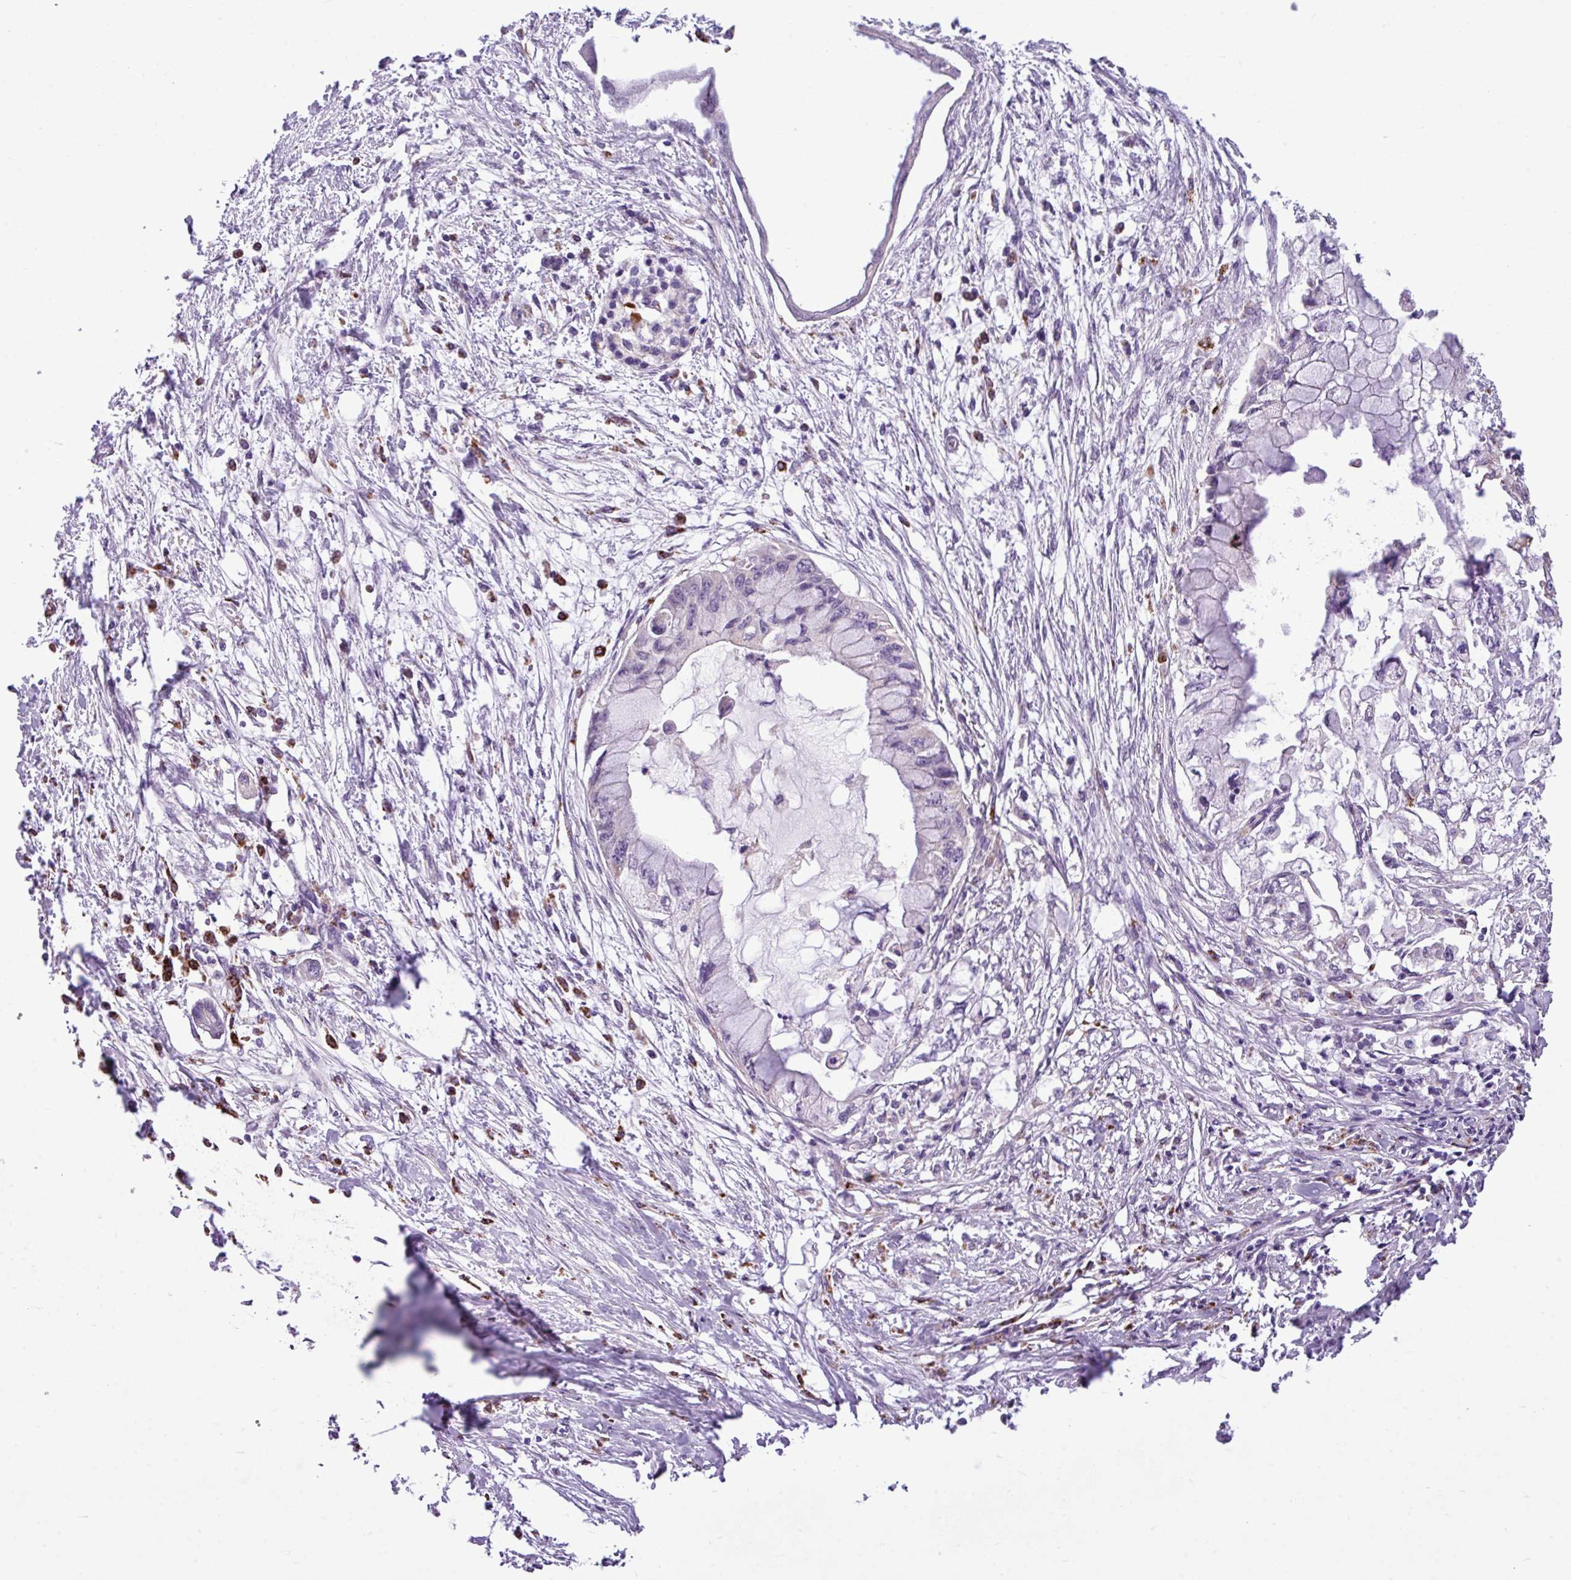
{"staining": {"intensity": "negative", "quantity": "none", "location": "none"}, "tissue": "pancreatic cancer", "cell_type": "Tumor cells", "image_type": "cancer", "snomed": [{"axis": "morphology", "description": "Adenocarcinoma, NOS"}, {"axis": "topography", "description": "Pancreas"}], "caption": "Tumor cells show no significant protein expression in pancreatic cancer. (Immunohistochemistry (ihc), brightfield microscopy, high magnification).", "gene": "ALDH2", "patient": {"sex": "male", "age": 48}}